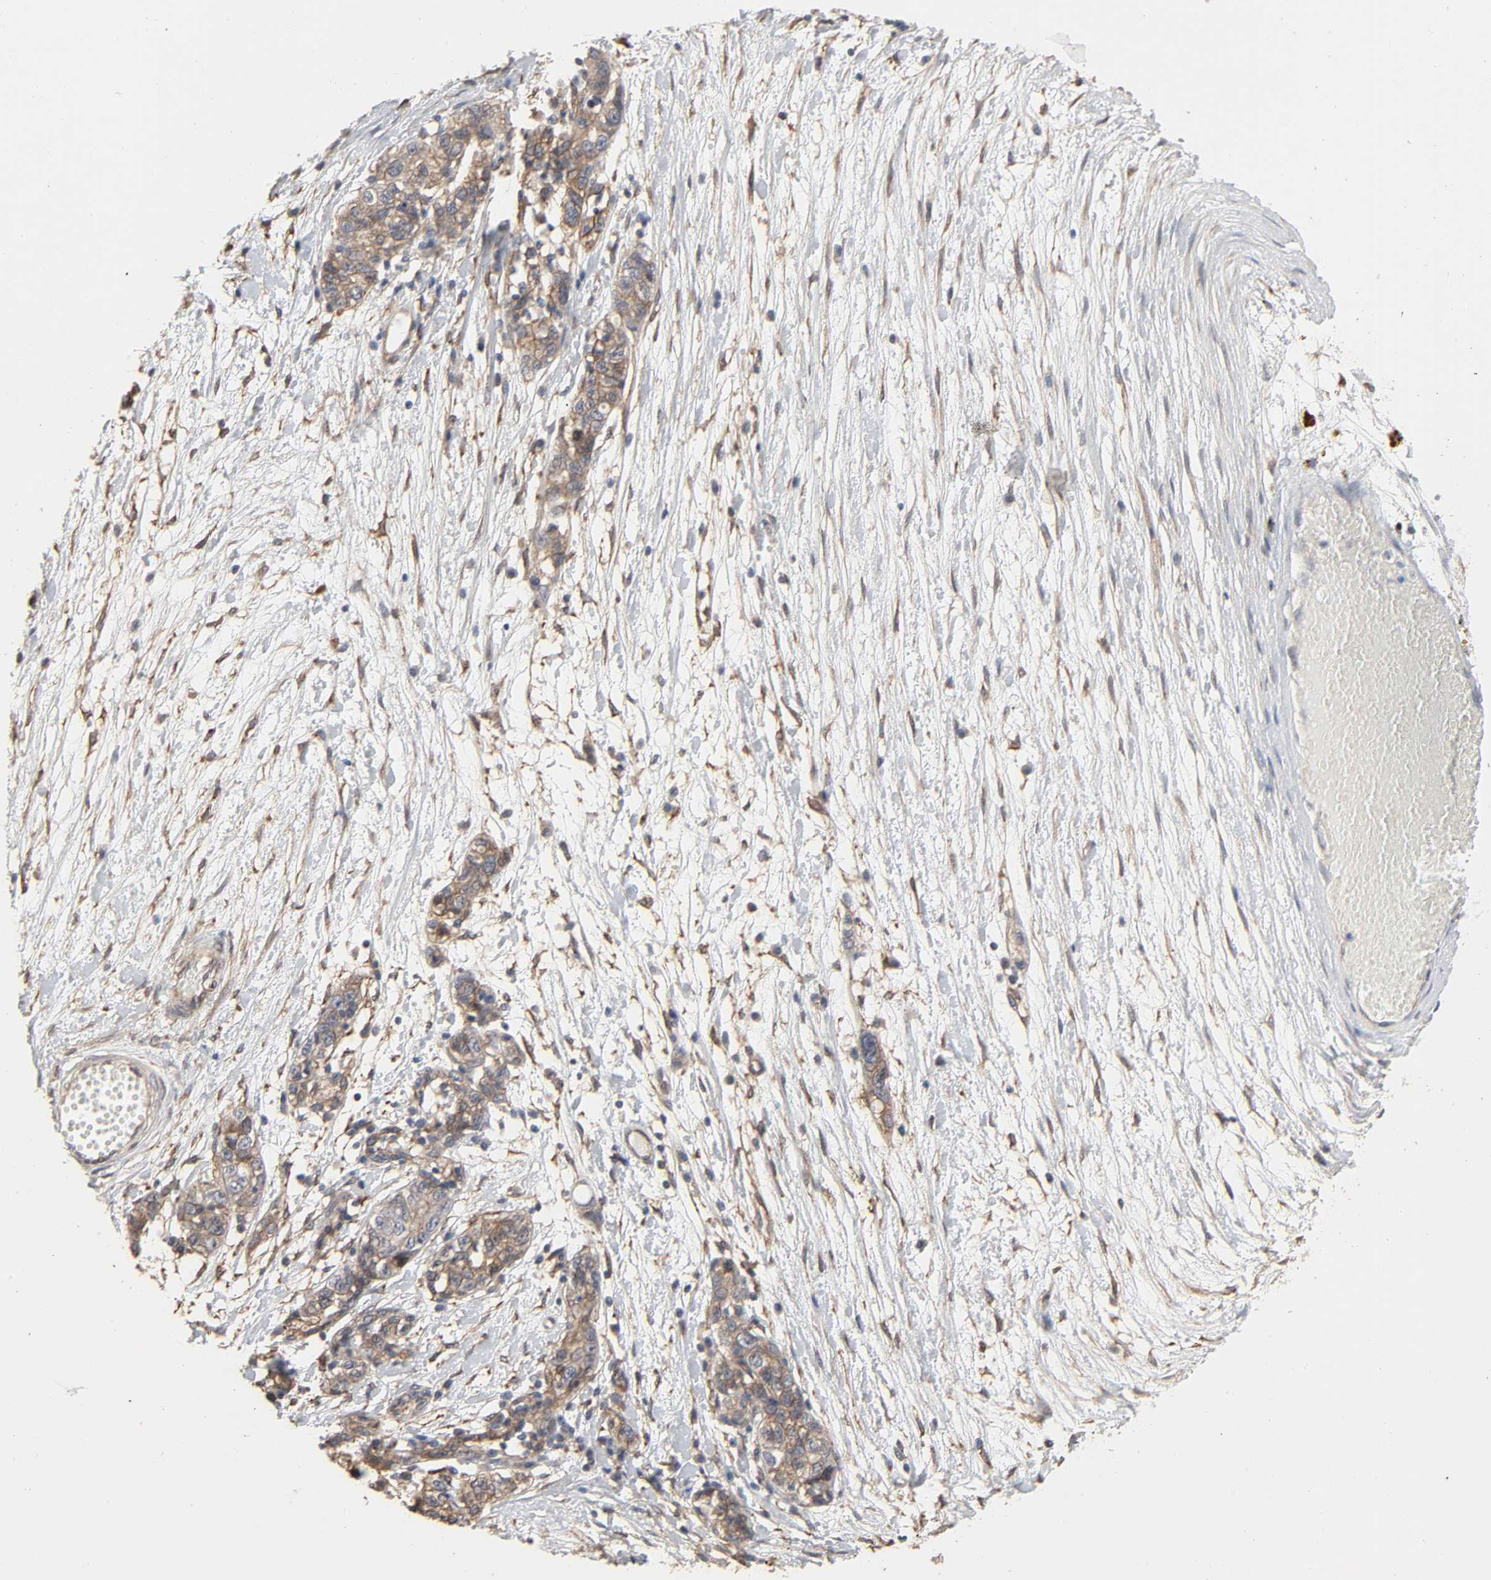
{"staining": {"intensity": "moderate", "quantity": "25%-75%", "location": "cytoplasmic/membranous"}, "tissue": "ovarian cancer", "cell_type": "Tumor cells", "image_type": "cancer", "snomed": [{"axis": "morphology", "description": "Cystadenocarcinoma, serous, NOS"}, {"axis": "topography", "description": "Ovary"}], "caption": "Serous cystadenocarcinoma (ovarian) stained with DAB (3,3'-diaminobenzidine) immunohistochemistry reveals medium levels of moderate cytoplasmic/membranous staining in about 25%-75% of tumor cells.", "gene": "NDRG2", "patient": {"sex": "female", "age": 71}}